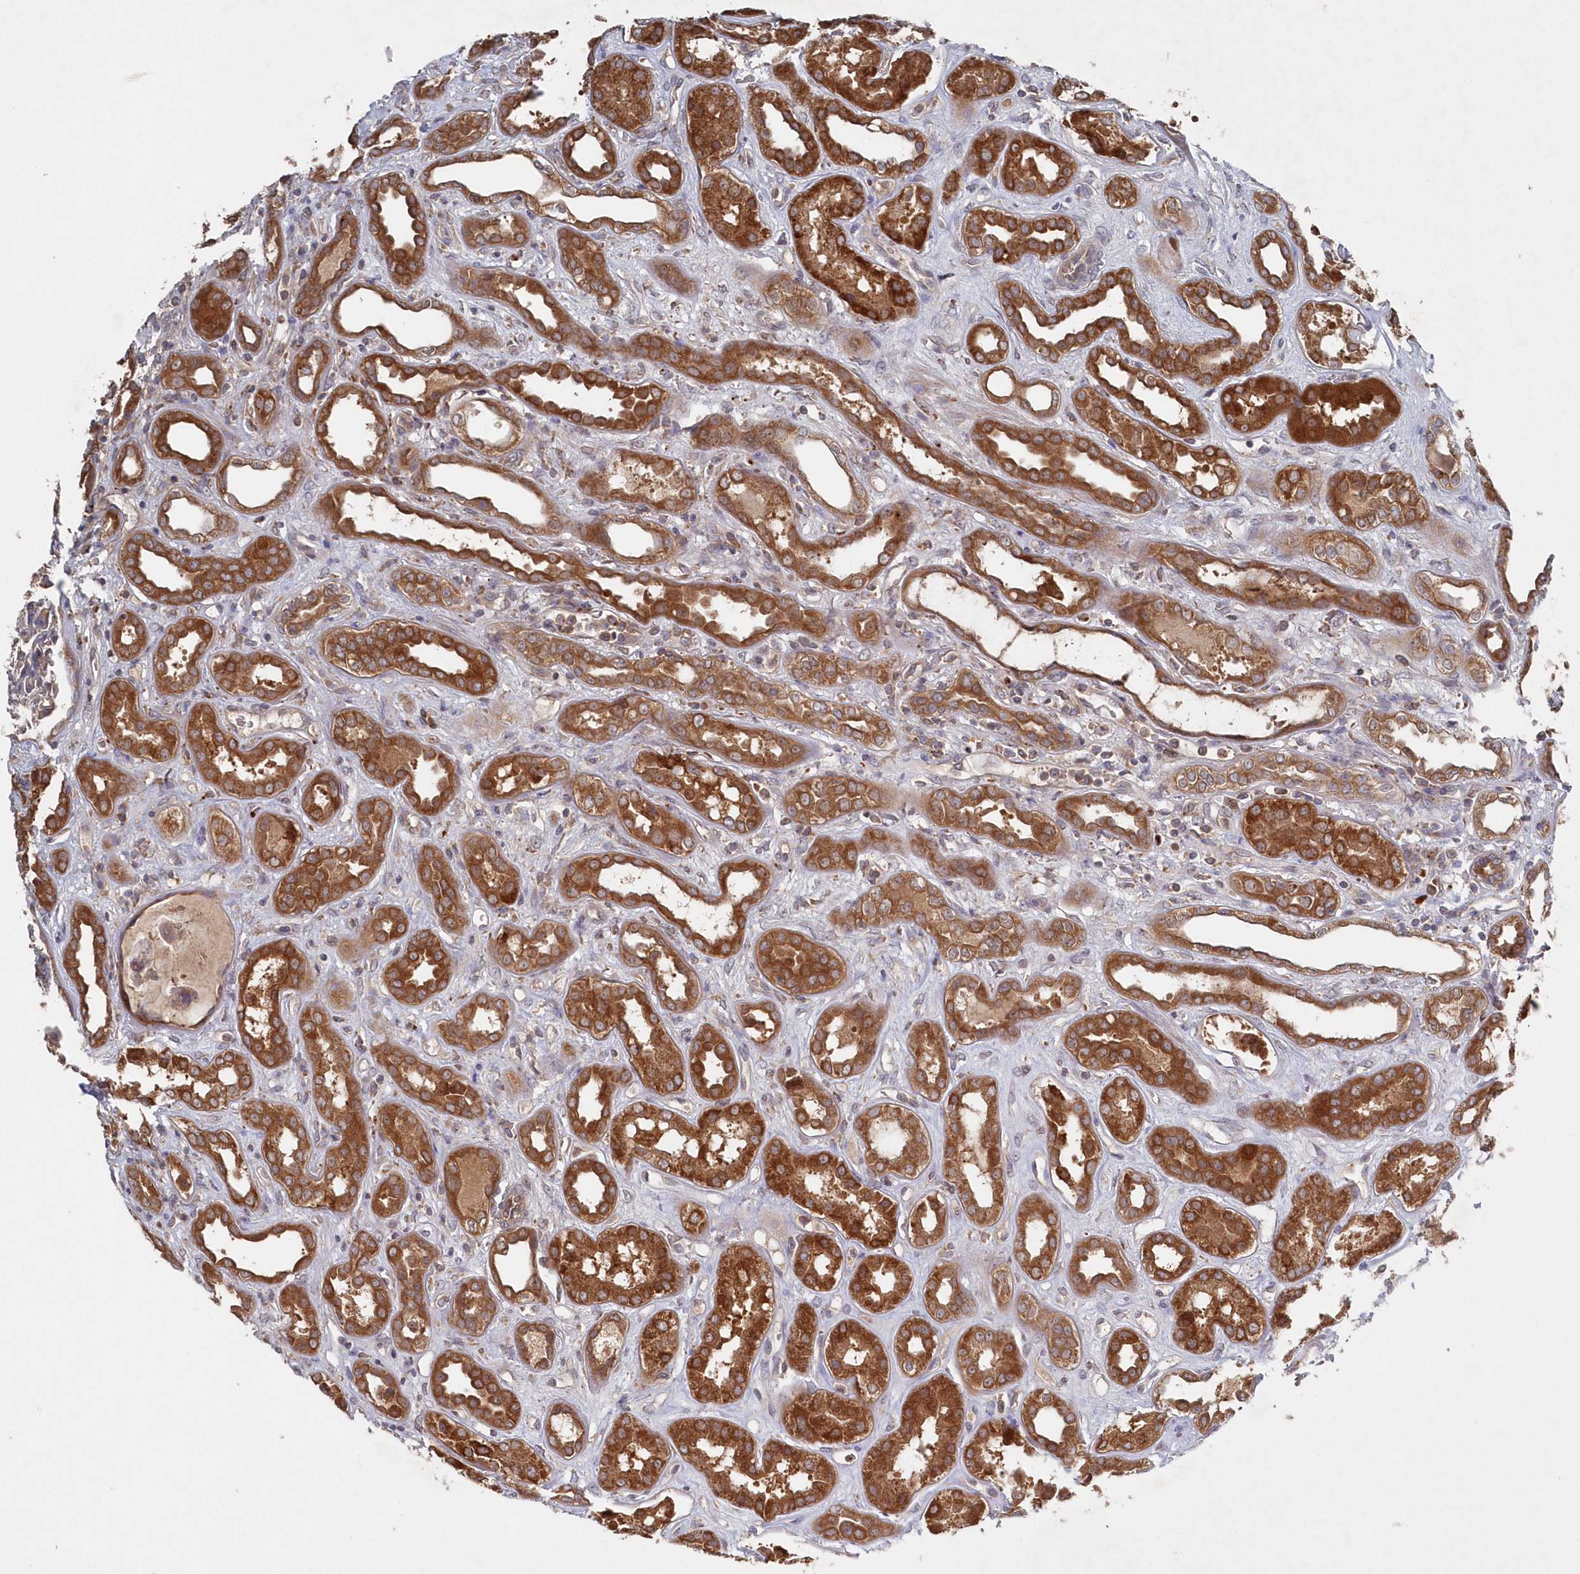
{"staining": {"intensity": "moderate", "quantity": "<25%", "location": "cytoplasmic/membranous"}, "tissue": "kidney", "cell_type": "Cells in glomeruli", "image_type": "normal", "snomed": [{"axis": "morphology", "description": "Normal tissue, NOS"}, {"axis": "topography", "description": "Kidney"}], "caption": "The photomicrograph shows staining of unremarkable kidney, revealing moderate cytoplasmic/membranous protein staining (brown color) within cells in glomeruli.", "gene": "ASNSD1", "patient": {"sex": "male", "age": 59}}